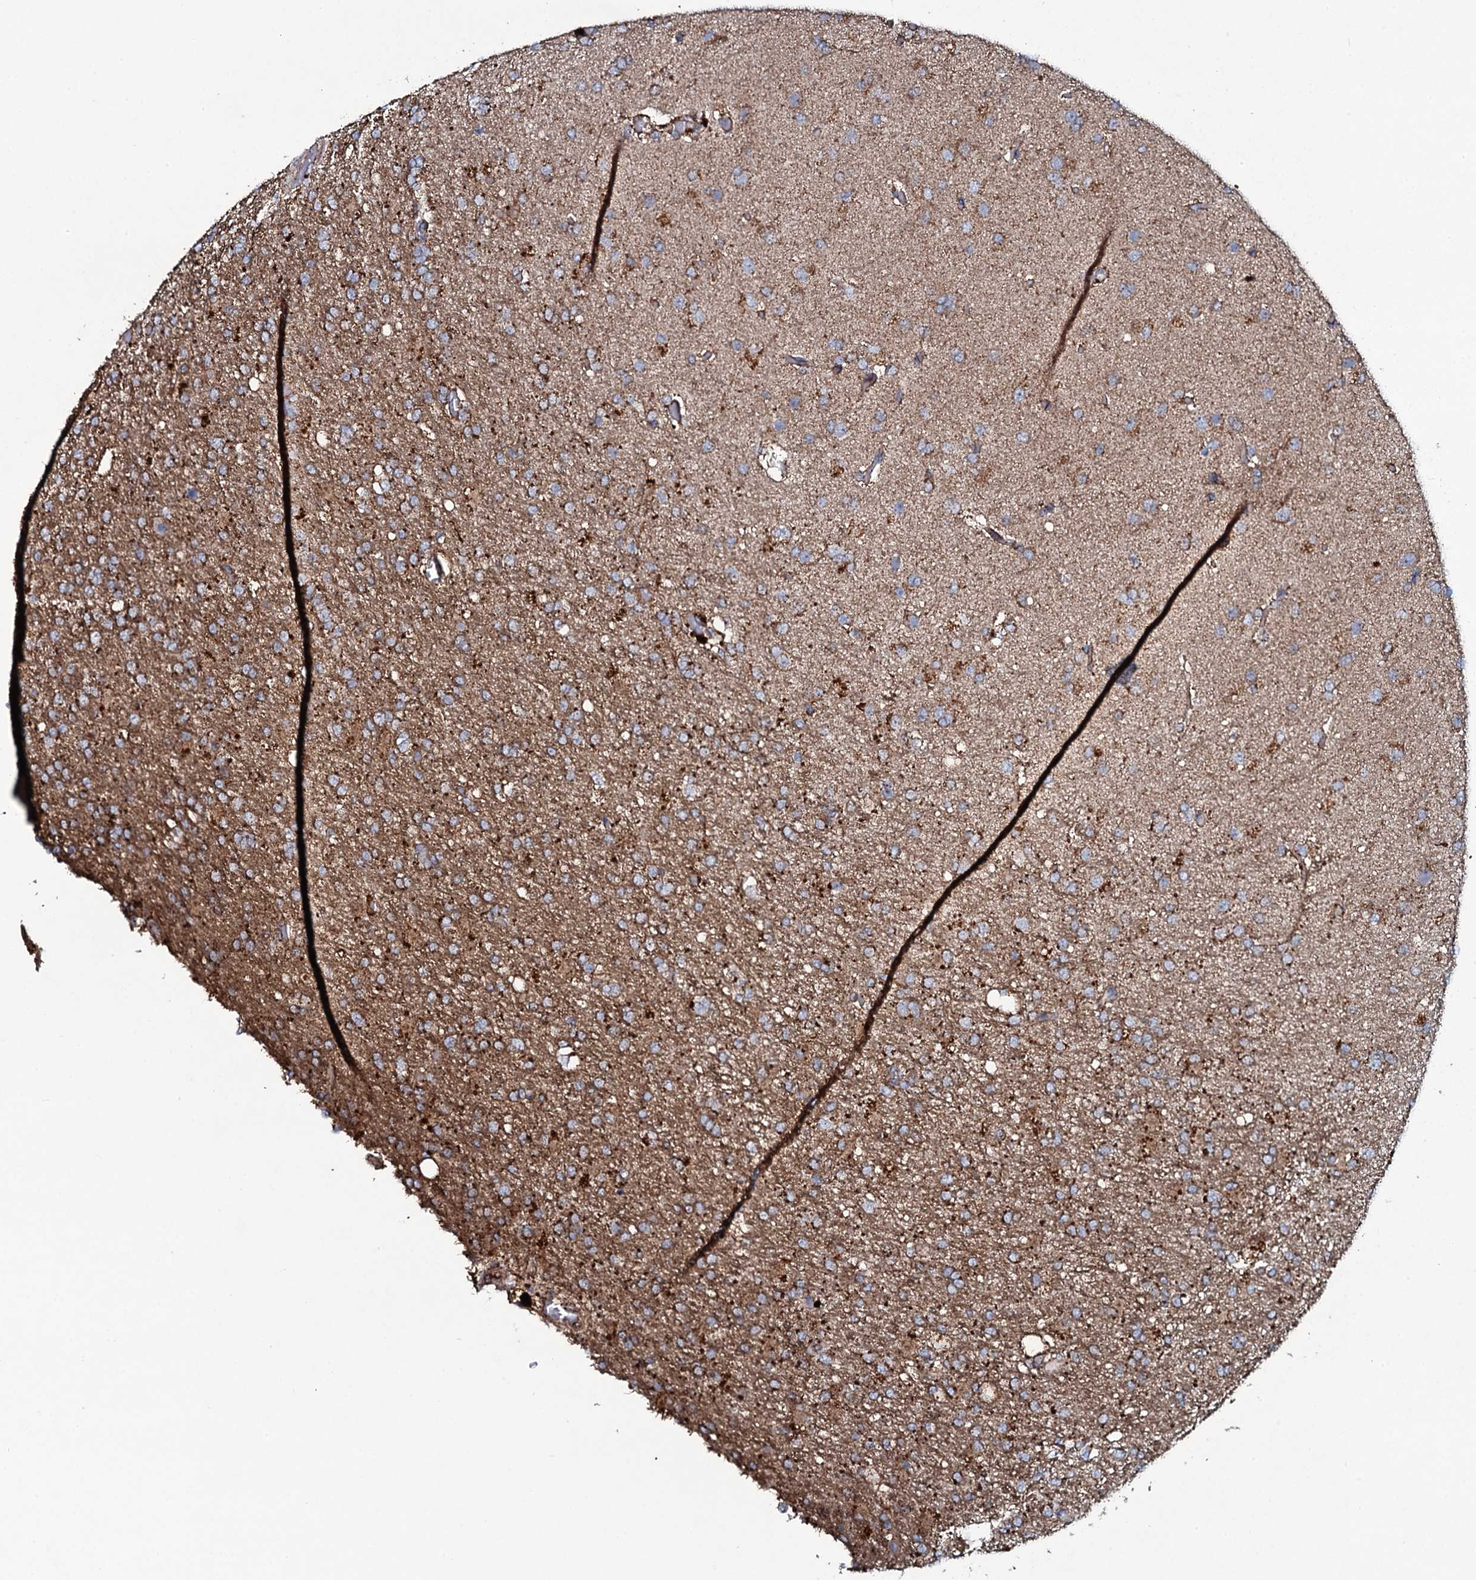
{"staining": {"intensity": "moderate", "quantity": ">75%", "location": "cytoplasmic/membranous"}, "tissue": "glioma", "cell_type": "Tumor cells", "image_type": "cancer", "snomed": [{"axis": "morphology", "description": "Glioma, malignant, High grade"}, {"axis": "topography", "description": "Brain"}], "caption": "Malignant glioma (high-grade) stained with IHC reveals moderate cytoplasmic/membranous expression in approximately >75% of tumor cells. The staining is performed using DAB brown chromogen to label protein expression. The nuclei are counter-stained blue using hematoxylin.", "gene": "EVC2", "patient": {"sex": "female", "age": 74}}